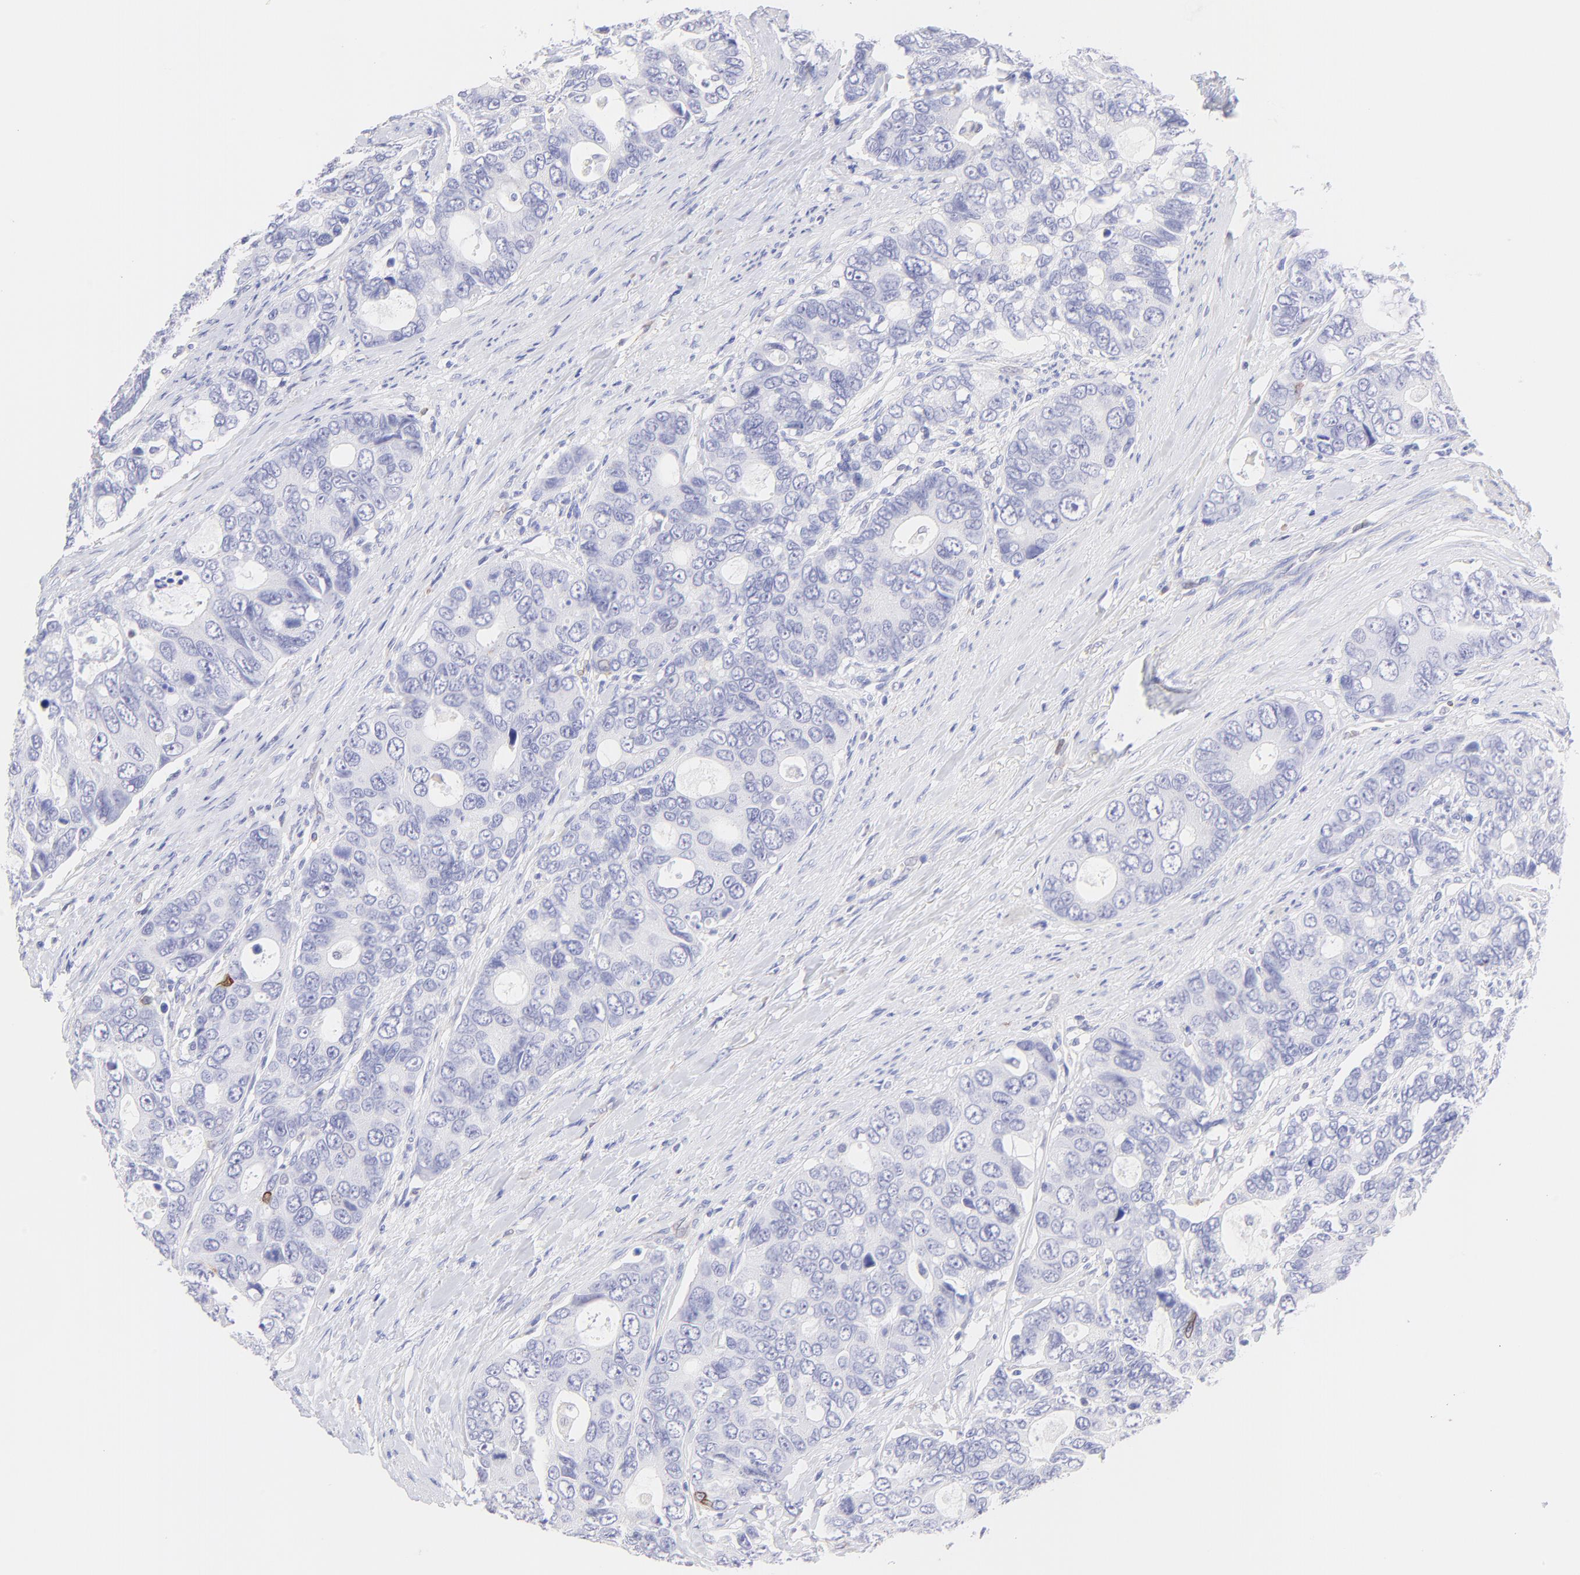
{"staining": {"intensity": "moderate", "quantity": "<25%", "location": "cytoplasmic/membranous"}, "tissue": "colorectal cancer", "cell_type": "Tumor cells", "image_type": "cancer", "snomed": [{"axis": "morphology", "description": "Adenocarcinoma, NOS"}, {"axis": "topography", "description": "Rectum"}], "caption": "Adenocarcinoma (colorectal) stained with a brown dye reveals moderate cytoplasmic/membranous positive positivity in about <25% of tumor cells.", "gene": "IRAG2", "patient": {"sex": "female", "age": 67}}